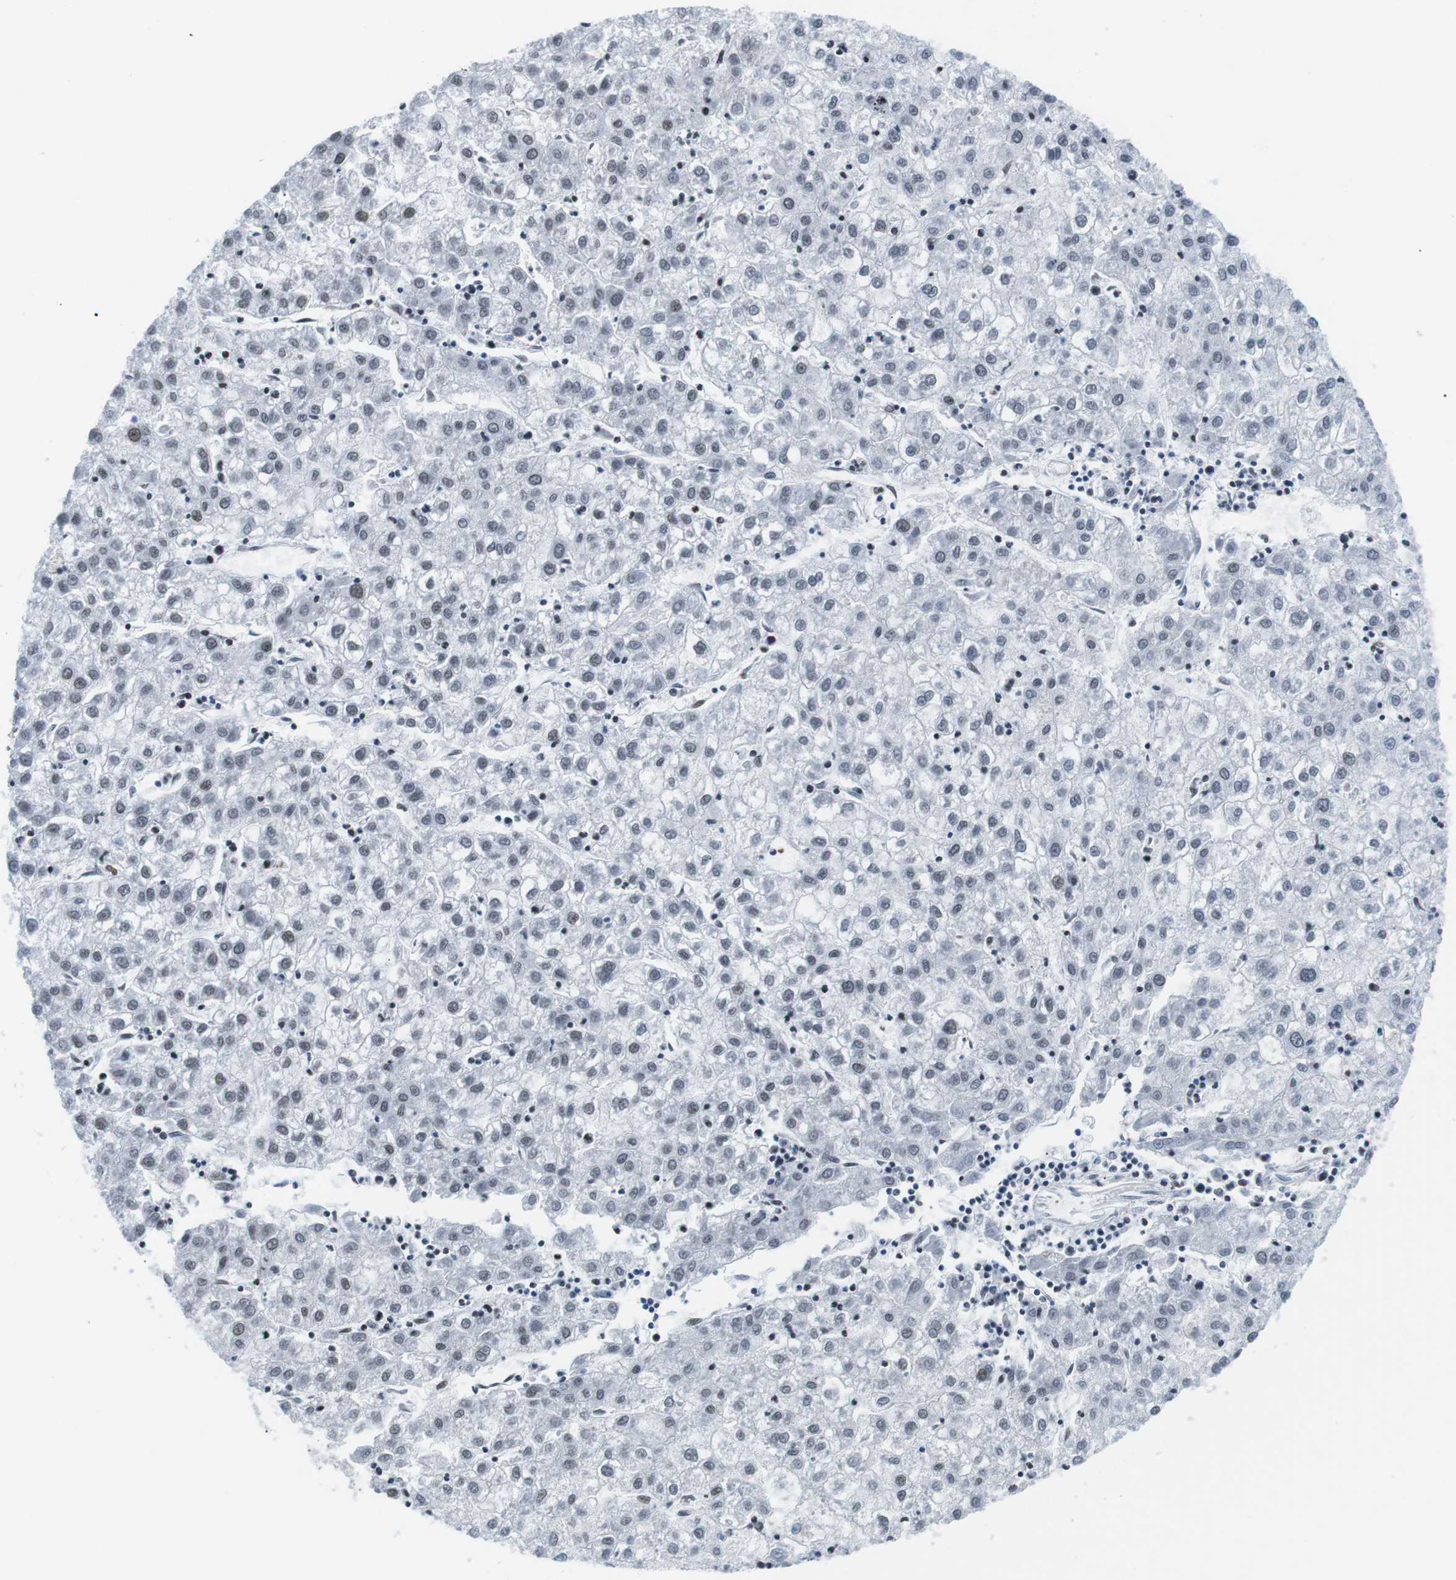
{"staining": {"intensity": "weak", "quantity": "<25%", "location": "nuclear"}, "tissue": "liver cancer", "cell_type": "Tumor cells", "image_type": "cancer", "snomed": [{"axis": "morphology", "description": "Carcinoma, Hepatocellular, NOS"}, {"axis": "topography", "description": "Liver"}], "caption": "The photomicrograph exhibits no significant expression in tumor cells of liver cancer (hepatocellular carcinoma).", "gene": "E2F2", "patient": {"sex": "male", "age": 72}}